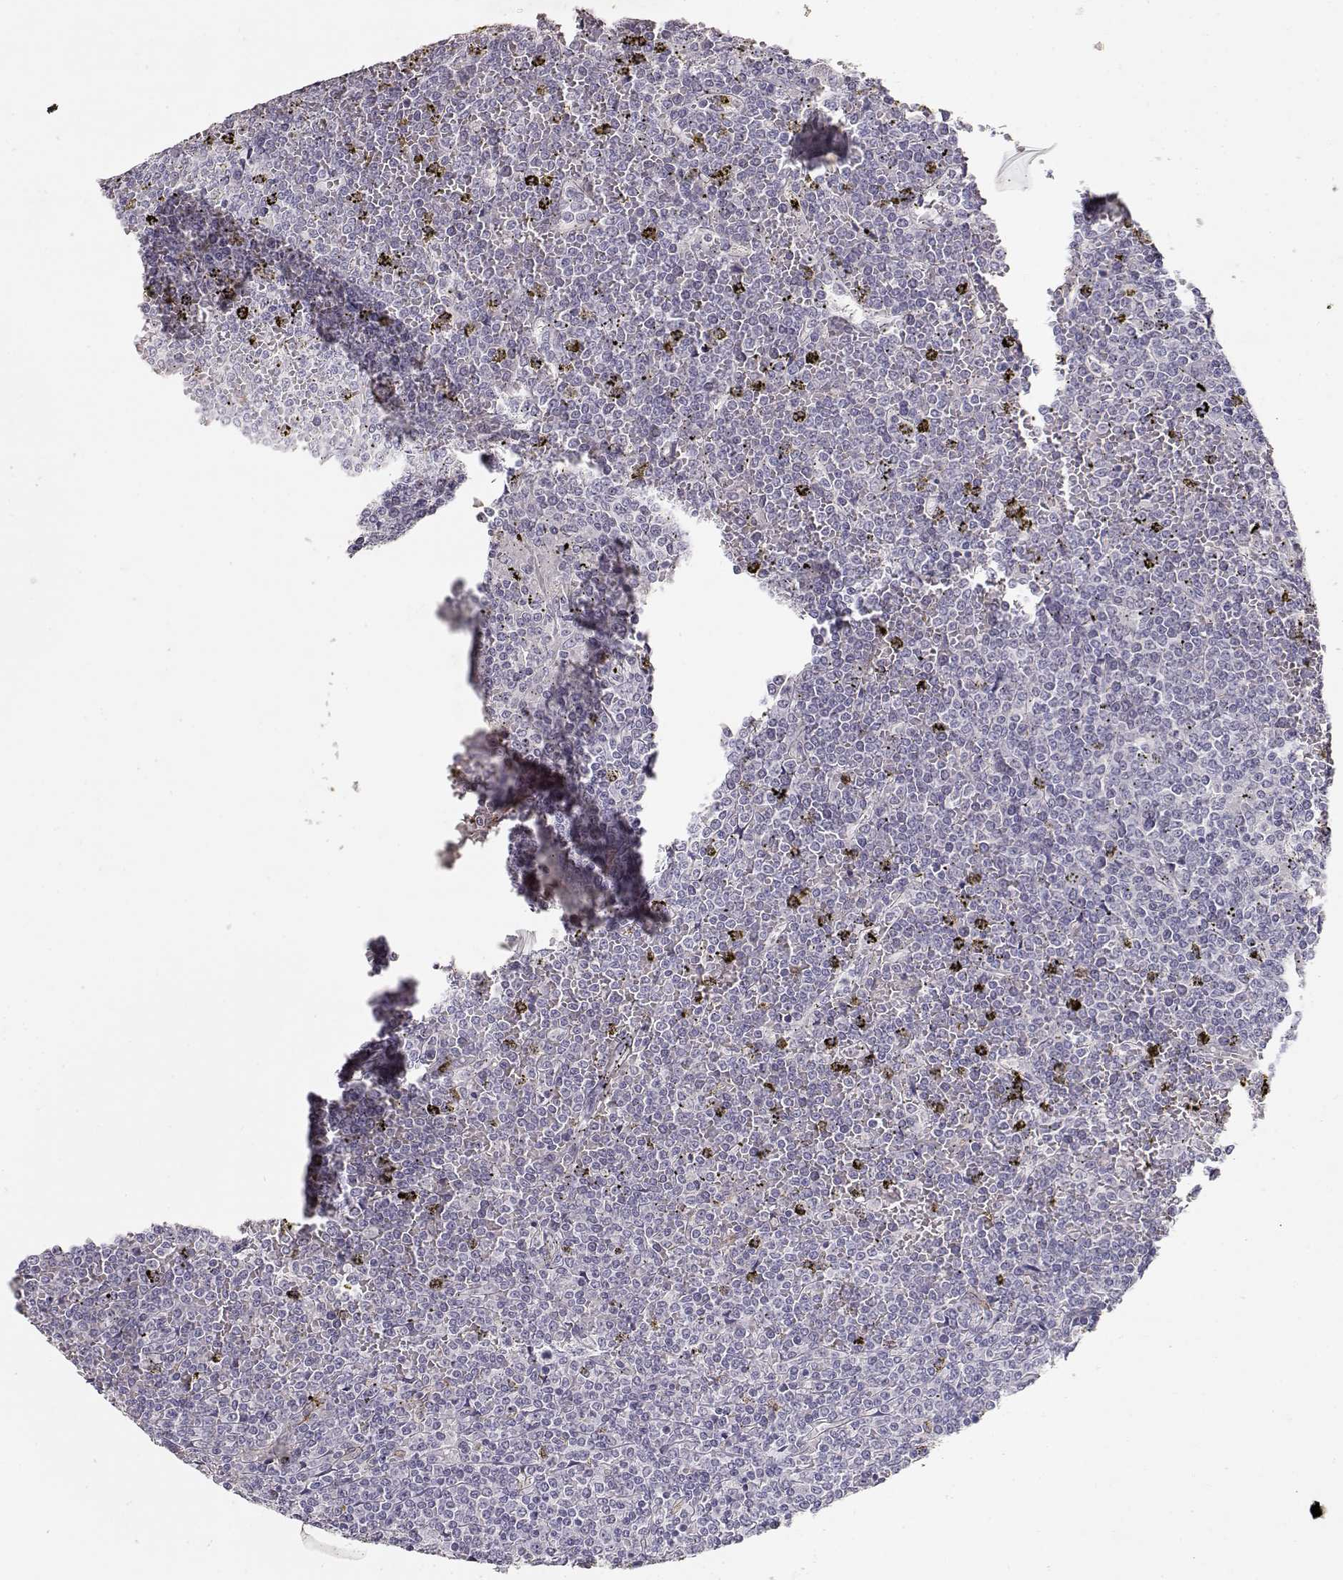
{"staining": {"intensity": "negative", "quantity": "none", "location": "none"}, "tissue": "lymphoma", "cell_type": "Tumor cells", "image_type": "cancer", "snomed": [{"axis": "morphology", "description": "Malignant lymphoma, non-Hodgkin's type, Low grade"}, {"axis": "topography", "description": "Spleen"}], "caption": "There is no significant expression in tumor cells of malignant lymphoma, non-Hodgkin's type (low-grade).", "gene": "LAMC1", "patient": {"sex": "female", "age": 19}}